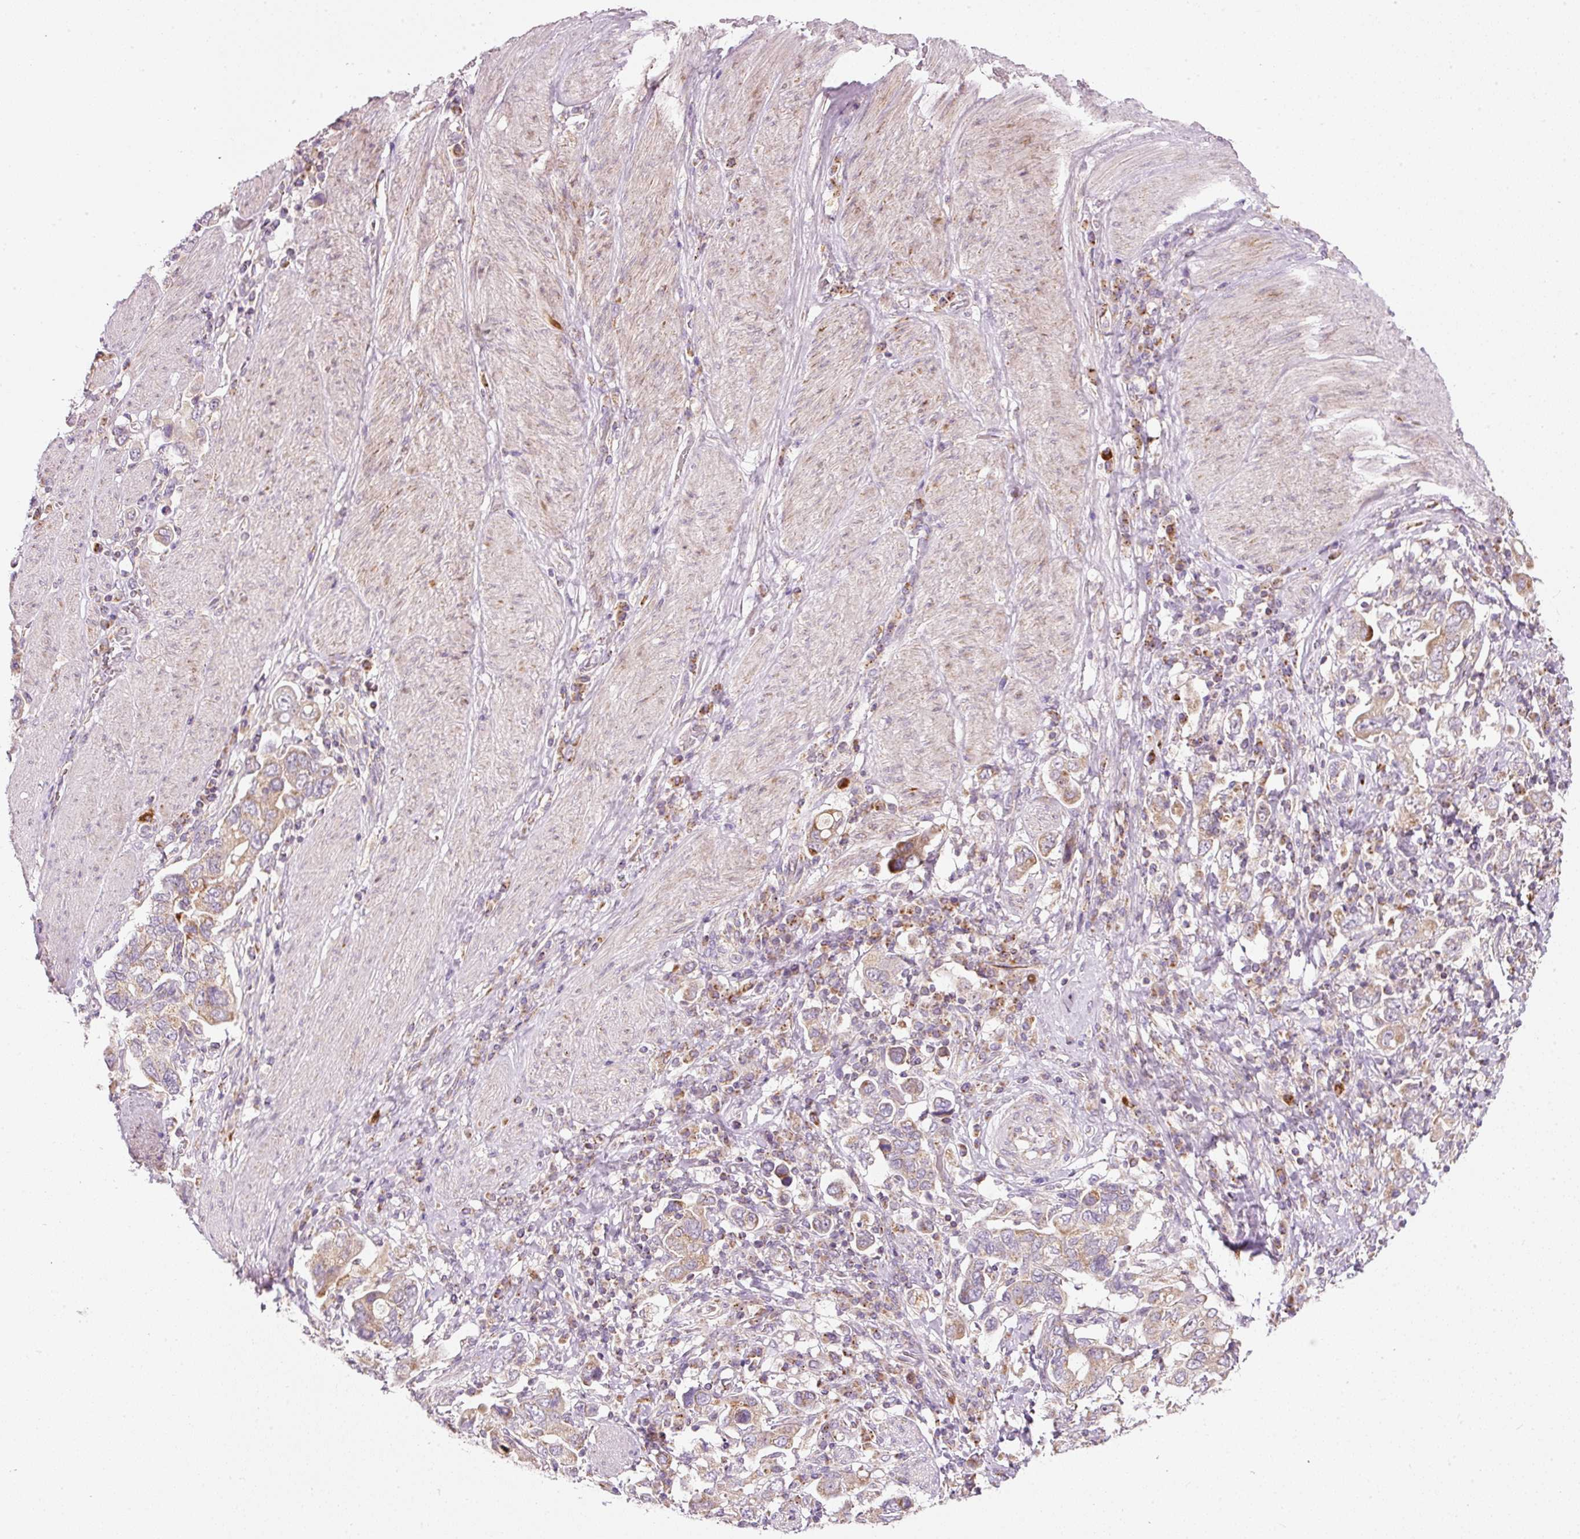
{"staining": {"intensity": "moderate", "quantity": ">75%", "location": "cytoplasmic/membranous"}, "tissue": "stomach cancer", "cell_type": "Tumor cells", "image_type": "cancer", "snomed": [{"axis": "morphology", "description": "Adenocarcinoma, NOS"}, {"axis": "topography", "description": "Stomach, upper"}, {"axis": "topography", "description": "Stomach"}], "caption": "Tumor cells display moderate cytoplasmic/membranous positivity in approximately >75% of cells in adenocarcinoma (stomach).", "gene": "FAM78B", "patient": {"sex": "male", "age": 62}}